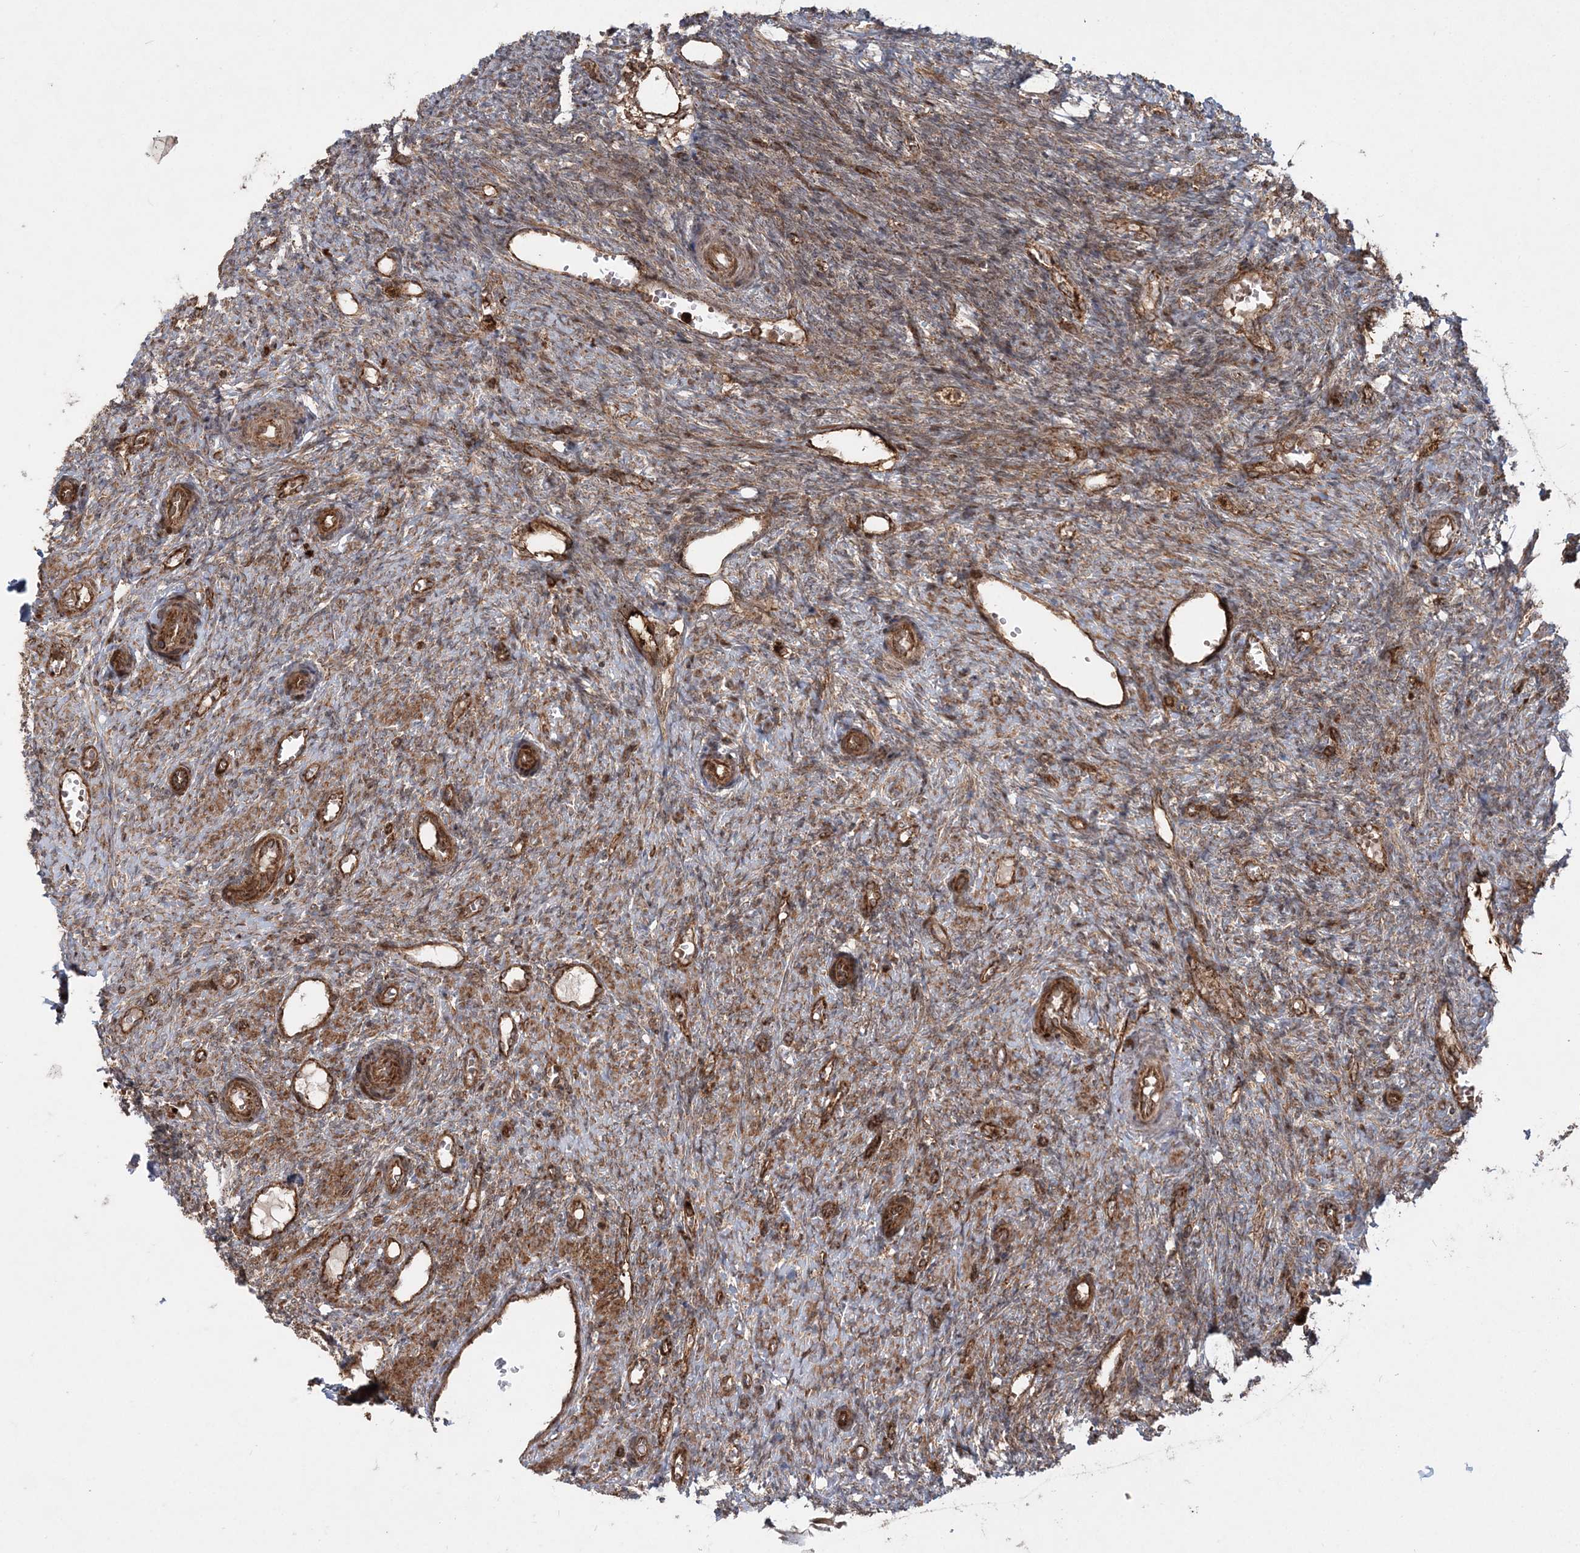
{"staining": {"intensity": "moderate", "quantity": ">75%", "location": "cytoplasmic/membranous"}, "tissue": "ovary", "cell_type": "Ovarian stroma cells", "image_type": "normal", "snomed": [{"axis": "morphology", "description": "Normal tissue, NOS"}, {"axis": "topography", "description": "Ovary"}], "caption": "IHC image of benign ovary: human ovary stained using immunohistochemistry (IHC) shows medium levels of moderate protein expression localized specifically in the cytoplasmic/membranous of ovarian stroma cells, appearing as a cytoplasmic/membranous brown color.", "gene": "LRPPRC", "patient": {"sex": "female", "age": 41}}